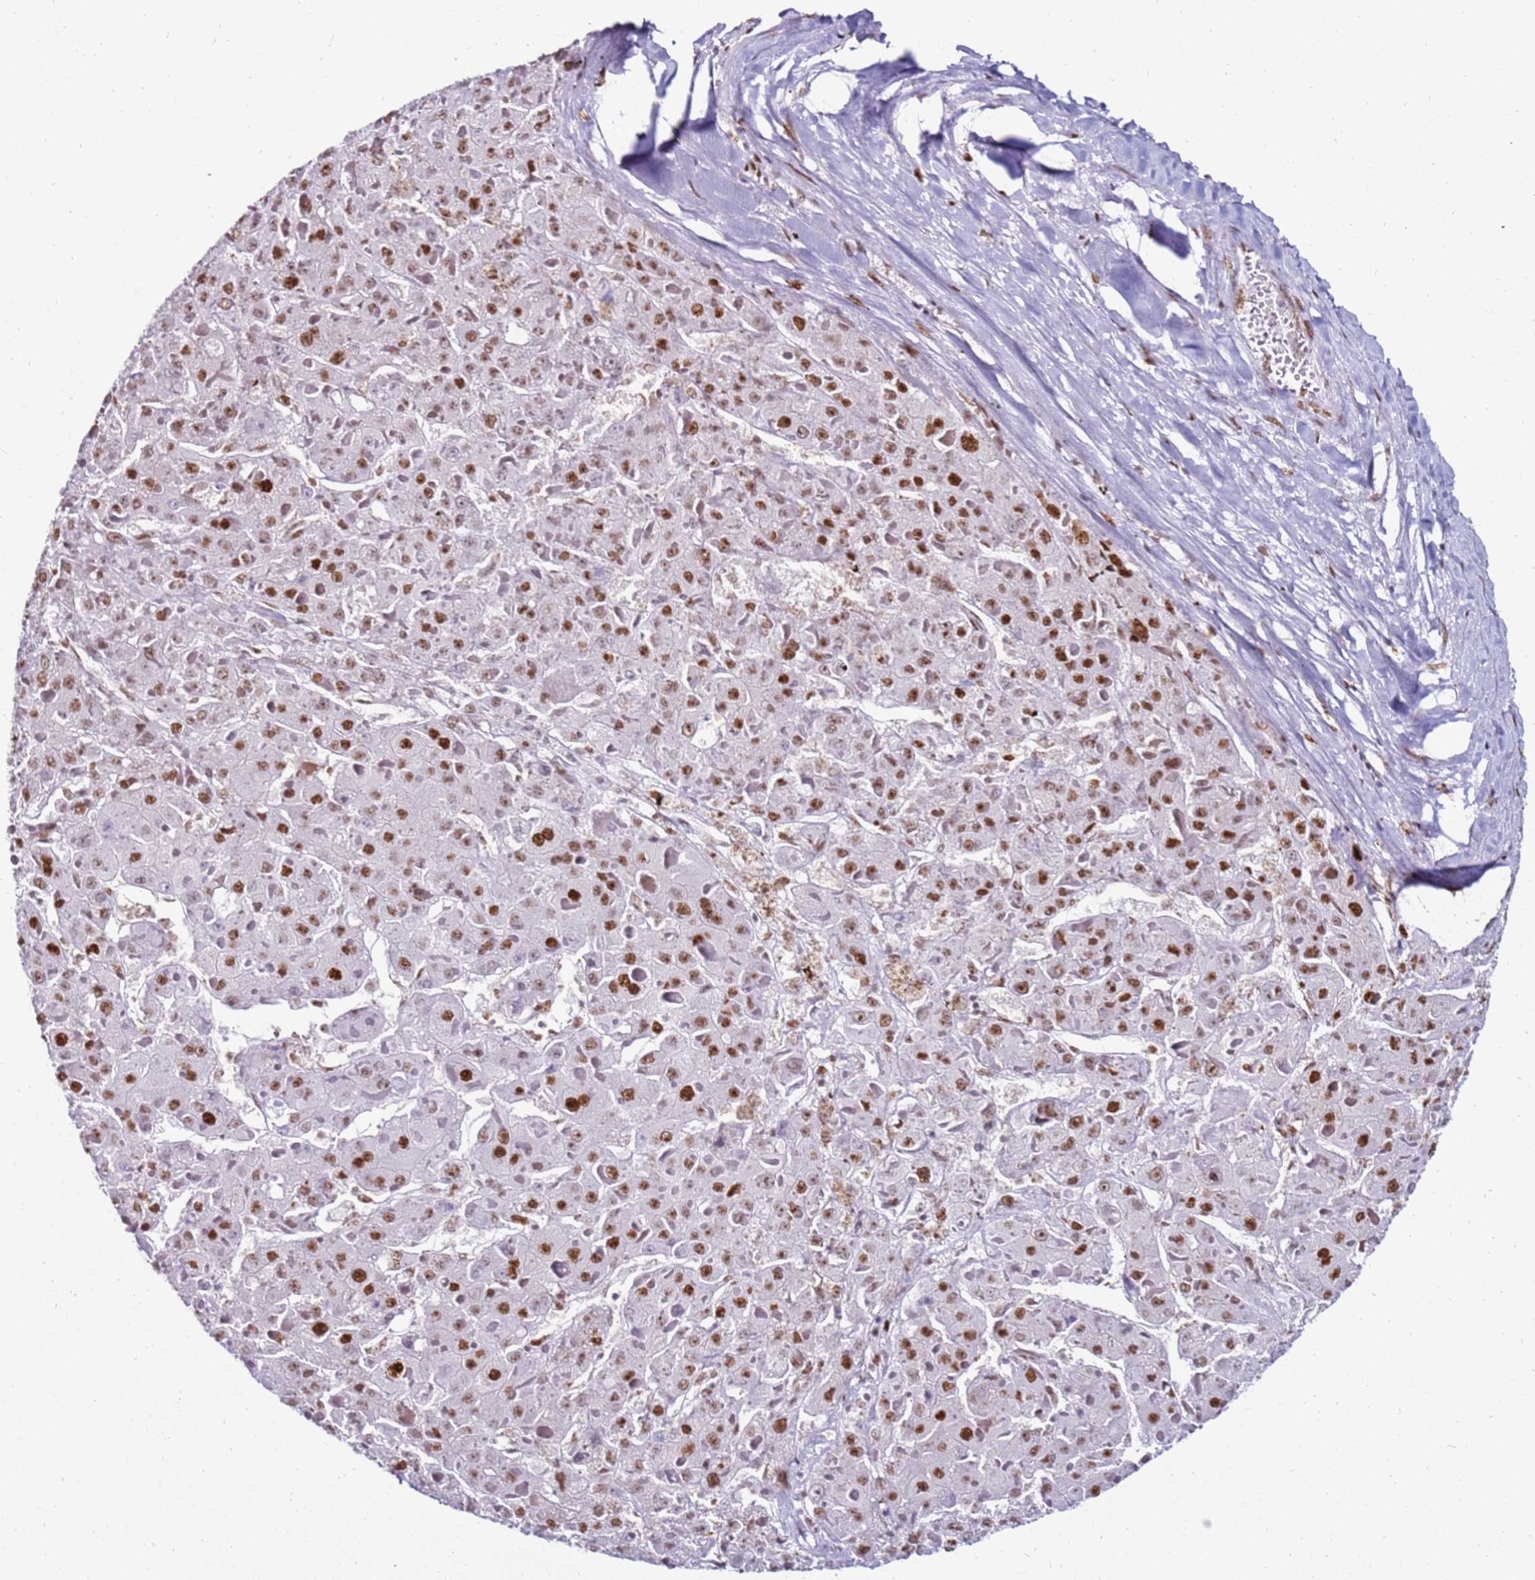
{"staining": {"intensity": "strong", "quantity": ">75%", "location": "nuclear"}, "tissue": "liver cancer", "cell_type": "Tumor cells", "image_type": "cancer", "snomed": [{"axis": "morphology", "description": "Carcinoma, Hepatocellular, NOS"}, {"axis": "topography", "description": "Liver"}], "caption": "A brown stain highlights strong nuclear positivity of a protein in human liver hepatocellular carcinoma tumor cells. Using DAB (3,3'-diaminobenzidine) (brown) and hematoxylin (blue) stains, captured at high magnification using brightfield microscopy.", "gene": "KPNA4", "patient": {"sex": "female", "age": 73}}